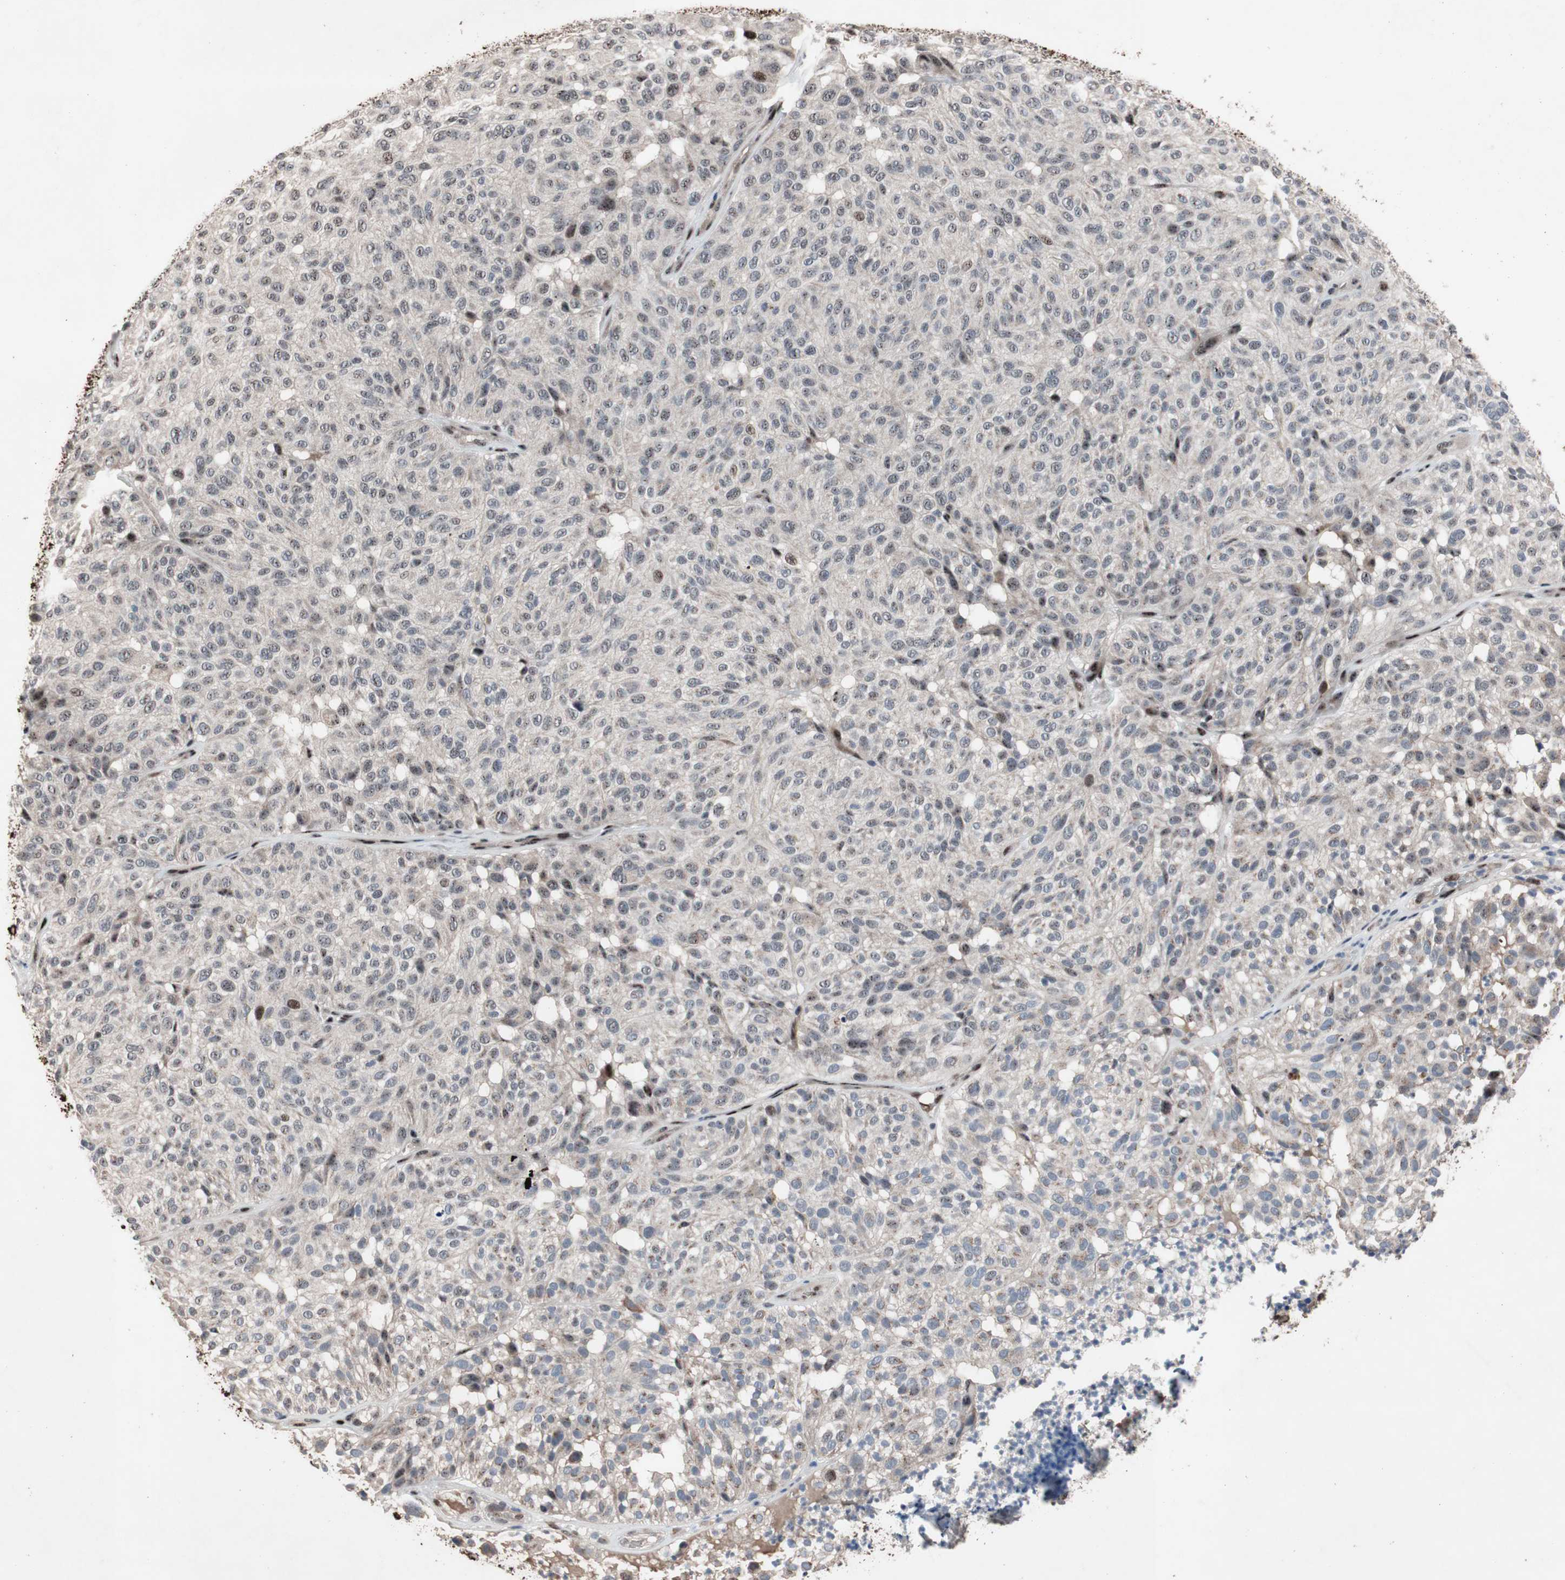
{"staining": {"intensity": "weak", "quantity": "<25%", "location": "nuclear"}, "tissue": "melanoma", "cell_type": "Tumor cells", "image_type": "cancer", "snomed": [{"axis": "morphology", "description": "Malignant melanoma, NOS"}, {"axis": "topography", "description": "Skin"}], "caption": "IHC of melanoma demonstrates no positivity in tumor cells.", "gene": "SOX7", "patient": {"sex": "female", "age": 46}}